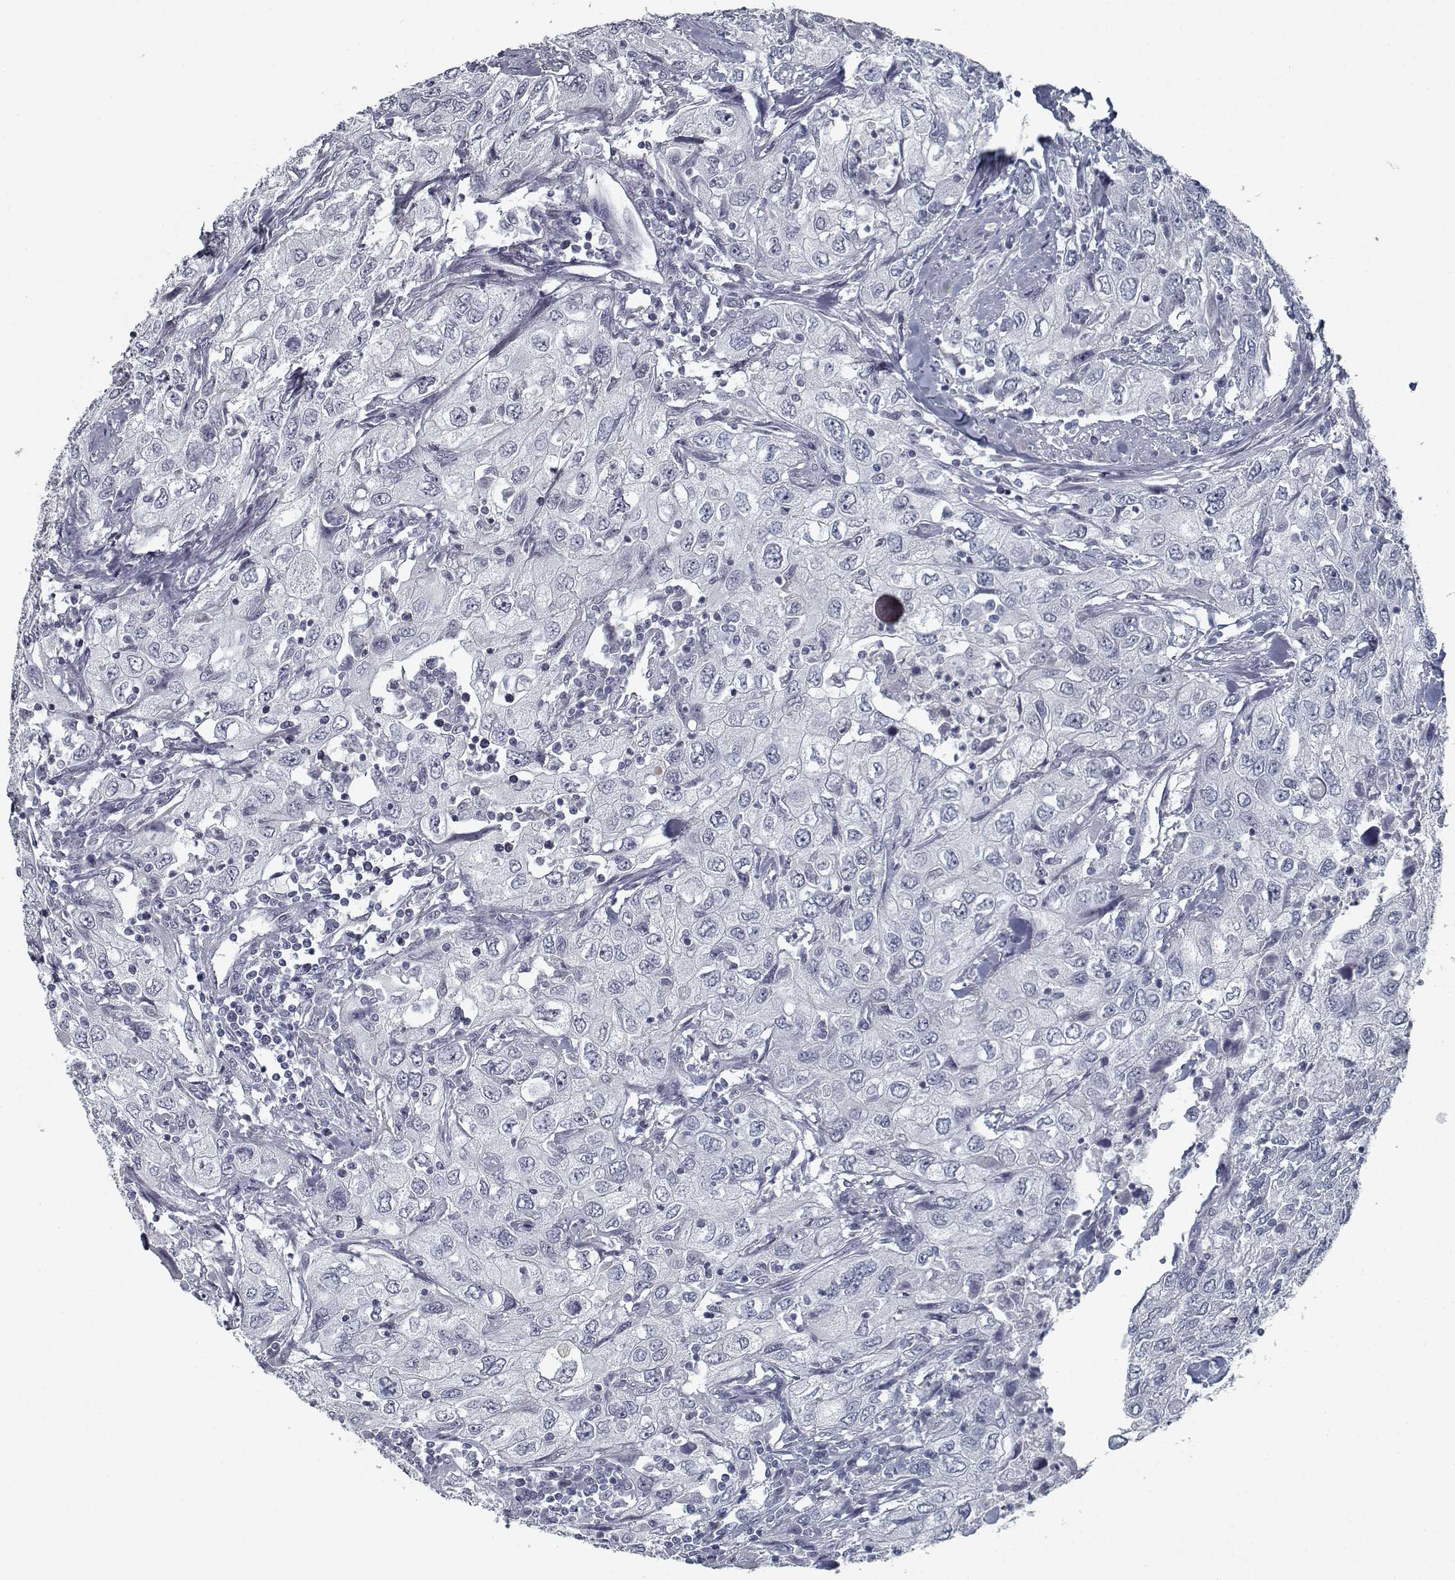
{"staining": {"intensity": "negative", "quantity": "none", "location": "none"}, "tissue": "urothelial cancer", "cell_type": "Tumor cells", "image_type": "cancer", "snomed": [{"axis": "morphology", "description": "Urothelial carcinoma, High grade"}, {"axis": "topography", "description": "Urinary bladder"}], "caption": "Immunohistochemistry (IHC) image of human high-grade urothelial carcinoma stained for a protein (brown), which displays no staining in tumor cells. (DAB (3,3'-diaminobenzidine) immunohistochemistry visualized using brightfield microscopy, high magnification).", "gene": "GAD2", "patient": {"sex": "male", "age": 76}}